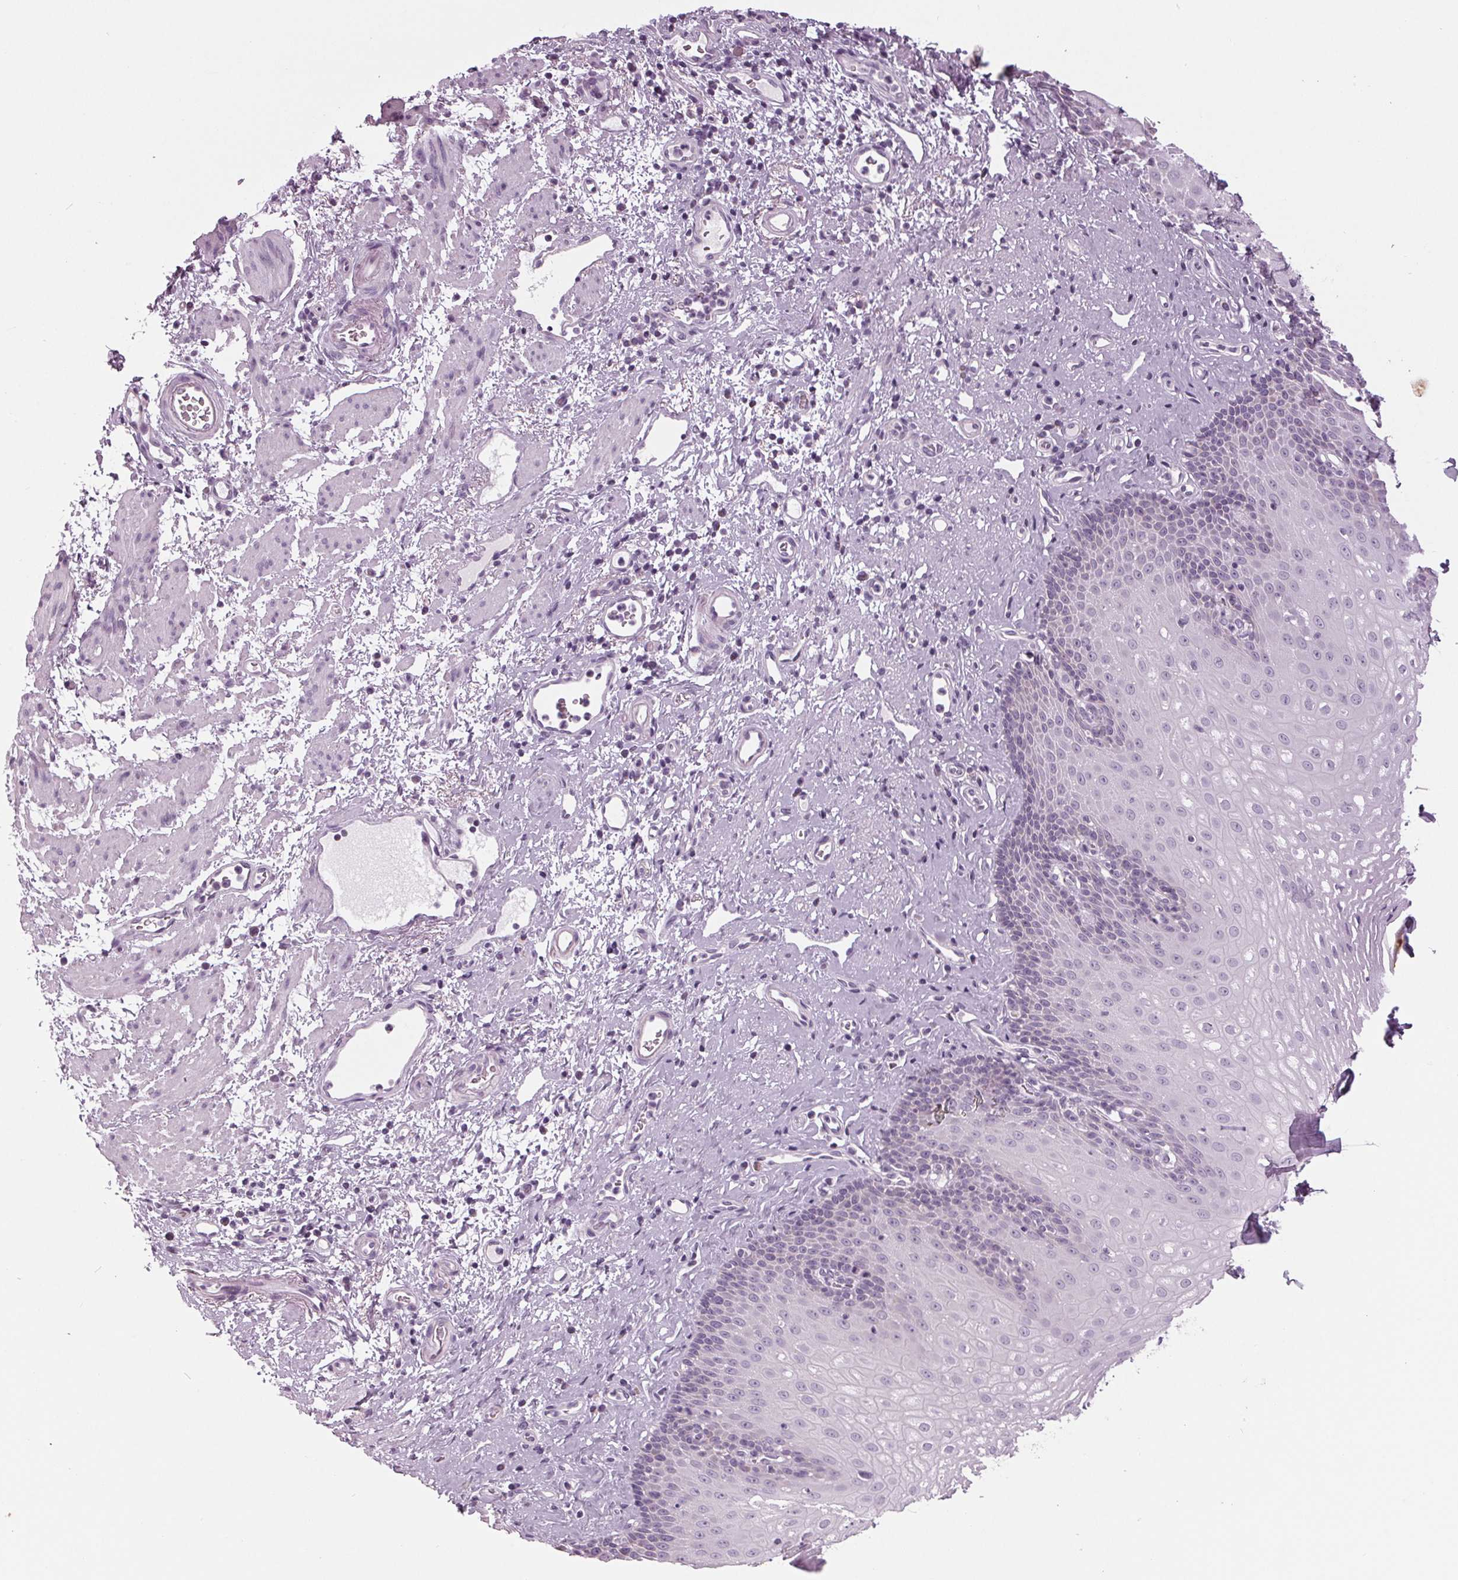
{"staining": {"intensity": "negative", "quantity": "none", "location": "none"}, "tissue": "esophagus", "cell_type": "Squamous epithelial cells", "image_type": "normal", "snomed": [{"axis": "morphology", "description": "Normal tissue, NOS"}, {"axis": "topography", "description": "Esophagus"}], "caption": "Squamous epithelial cells are negative for protein expression in benign human esophagus. Brightfield microscopy of immunohistochemistry (IHC) stained with DAB (3,3'-diaminobenzidine) (brown) and hematoxylin (blue), captured at high magnification.", "gene": "SAMD4A", "patient": {"sex": "female", "age": 68}}